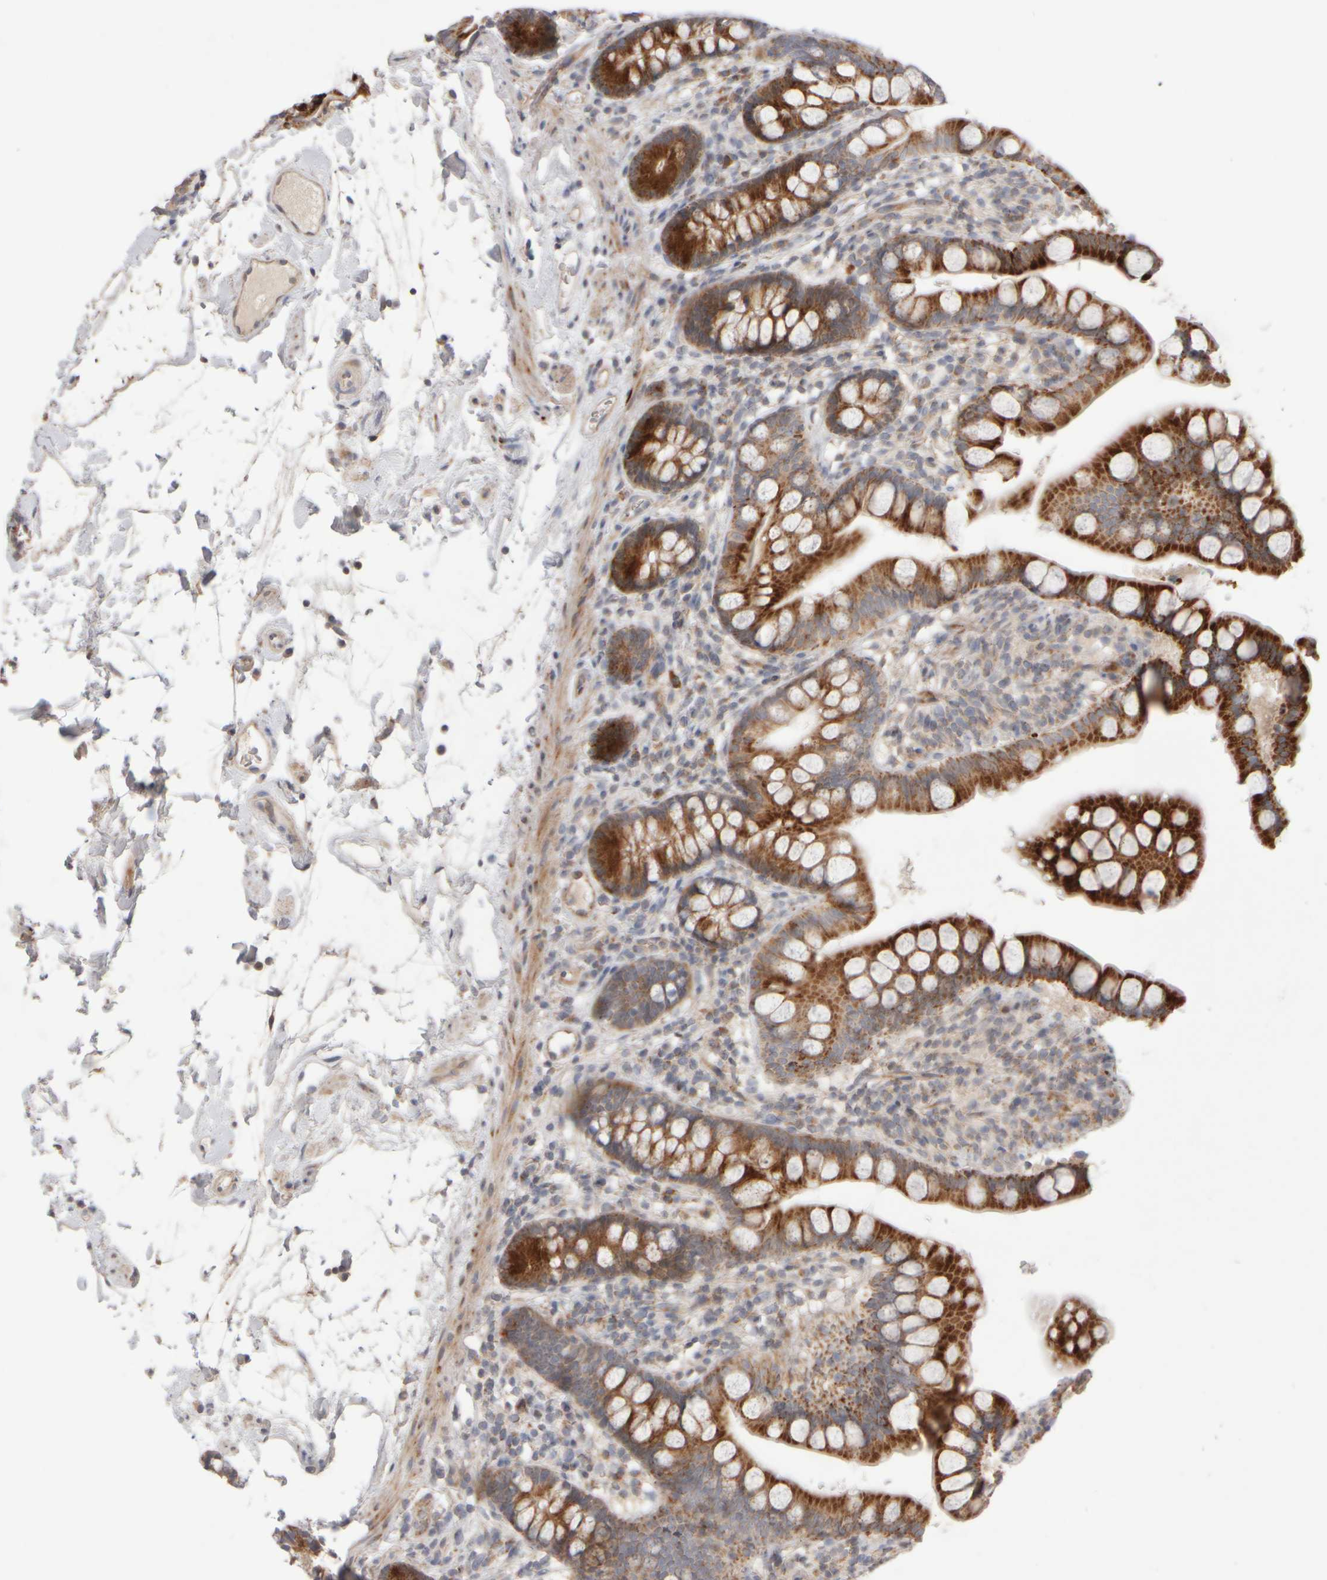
{"staining": {"intensity": "strong", "quantity": "25%-75%", "location": "cytoplasmic/membranous"}, "tissue": "small intestine", "cell_type": "Glandular cells", "image_type": "normal", "snomed": [{"axis": "morphology", "description": "Normal tissue, NOS"}, {"axis": "topography", "description": "Small intestine"}], "caption": "Brown immunohistochemical staining in benign human small intestine shows strong cytoplasmic/membranous expression in approximately 25%-75% of glandular cells.", "gene": "CHADL", "patient": {"sex": "female", "age": 84}}